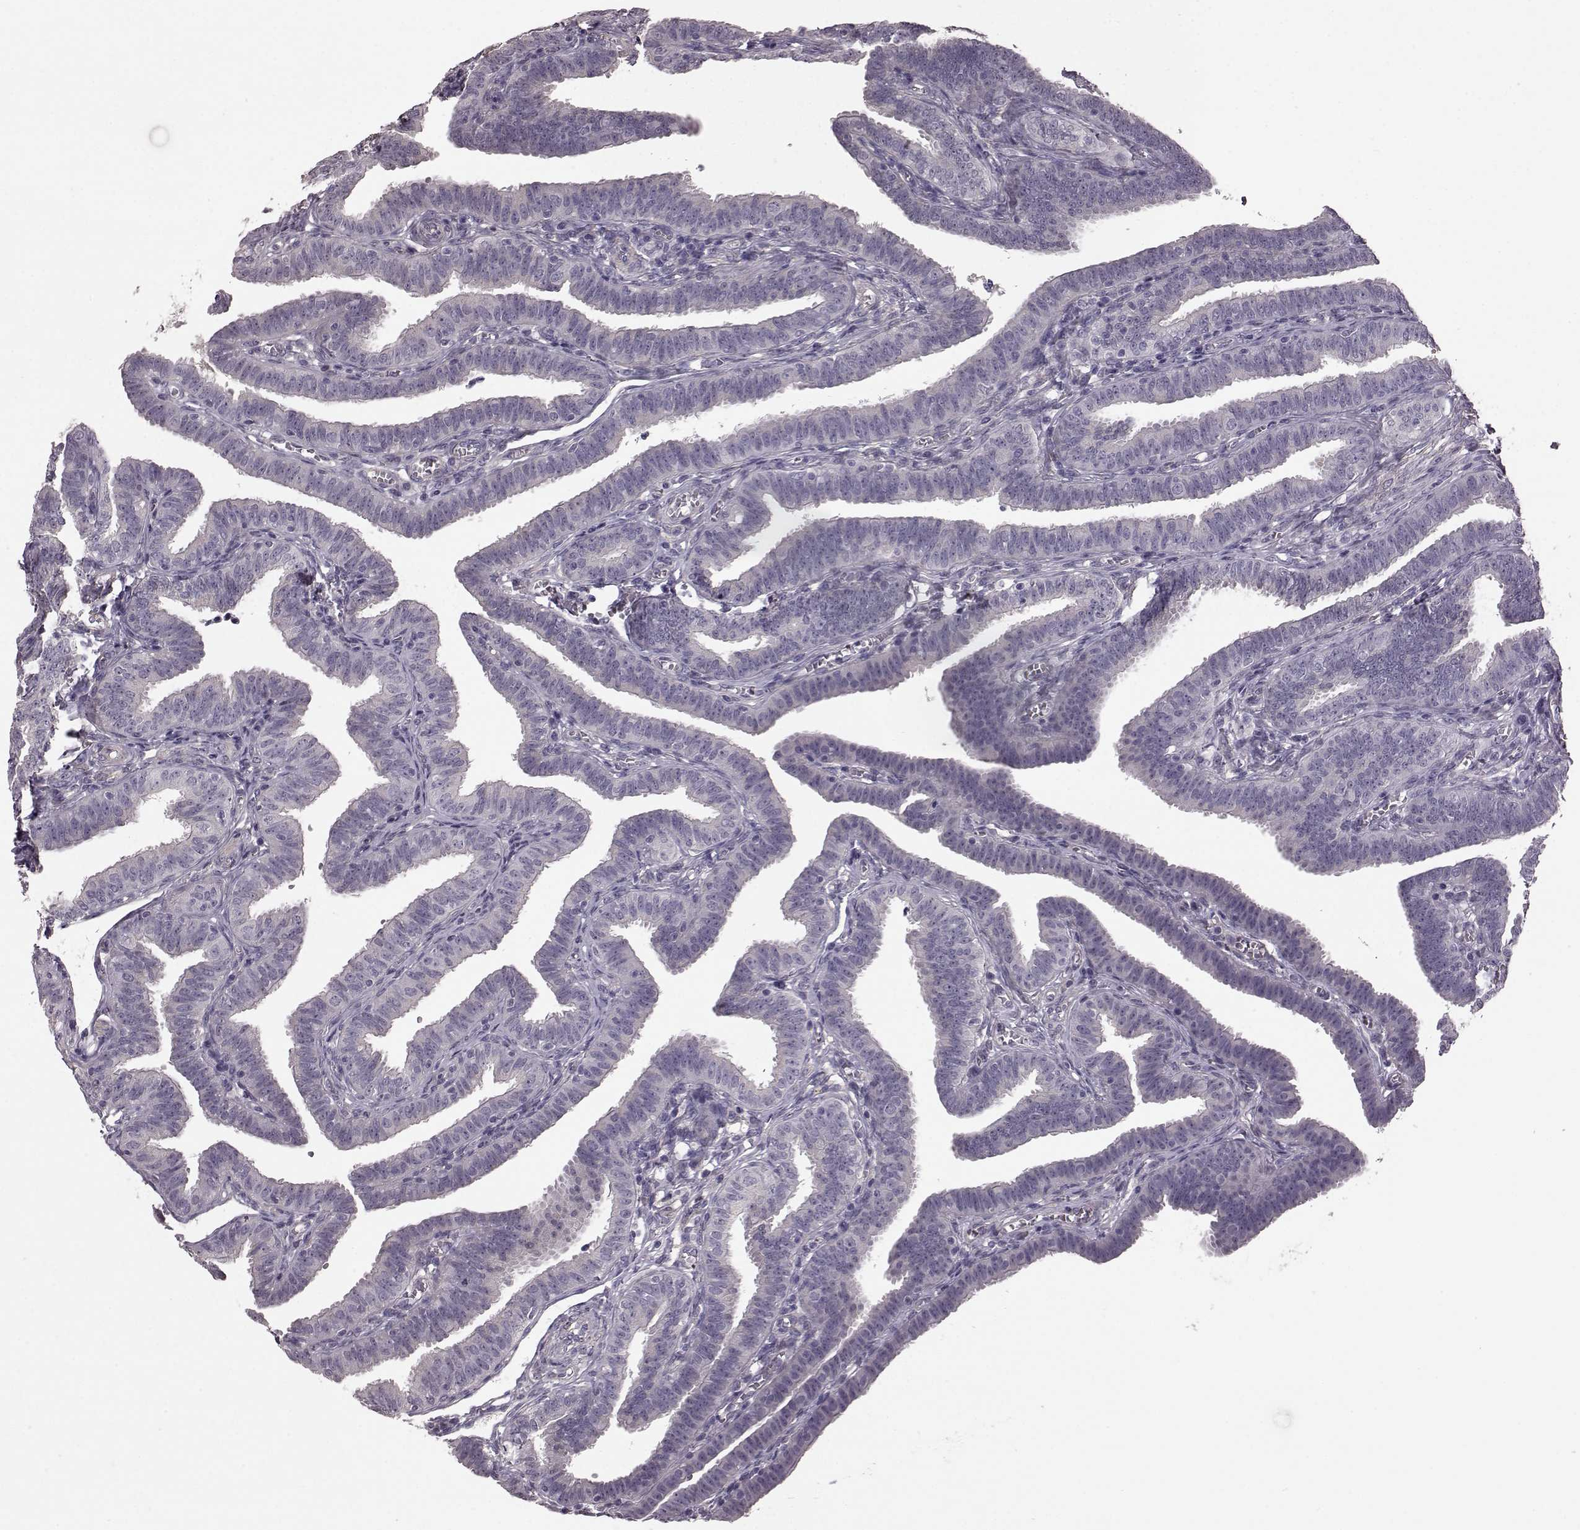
{"staining": {"intensity": "negative", "quantity": "none", "location": "none"}, "tissue": "fallopian tube", "cell_type": "Glandular cells", "image_type": "normal", "snomed": [{"axis": "morphology", "description": "Normal tissue, NOS"}, {"axis": "topography", "description": "Fallopian tube"}], "caption": "Immunohistochemistry image of normal human fallopian tube stained for a protein (brown), which shows no expression in glandular cells. (Immunohistochemistry, brightfield microscopy, high magnification).", "gene": "GRK1", "patient": {"sex": "female", "age": 25}}